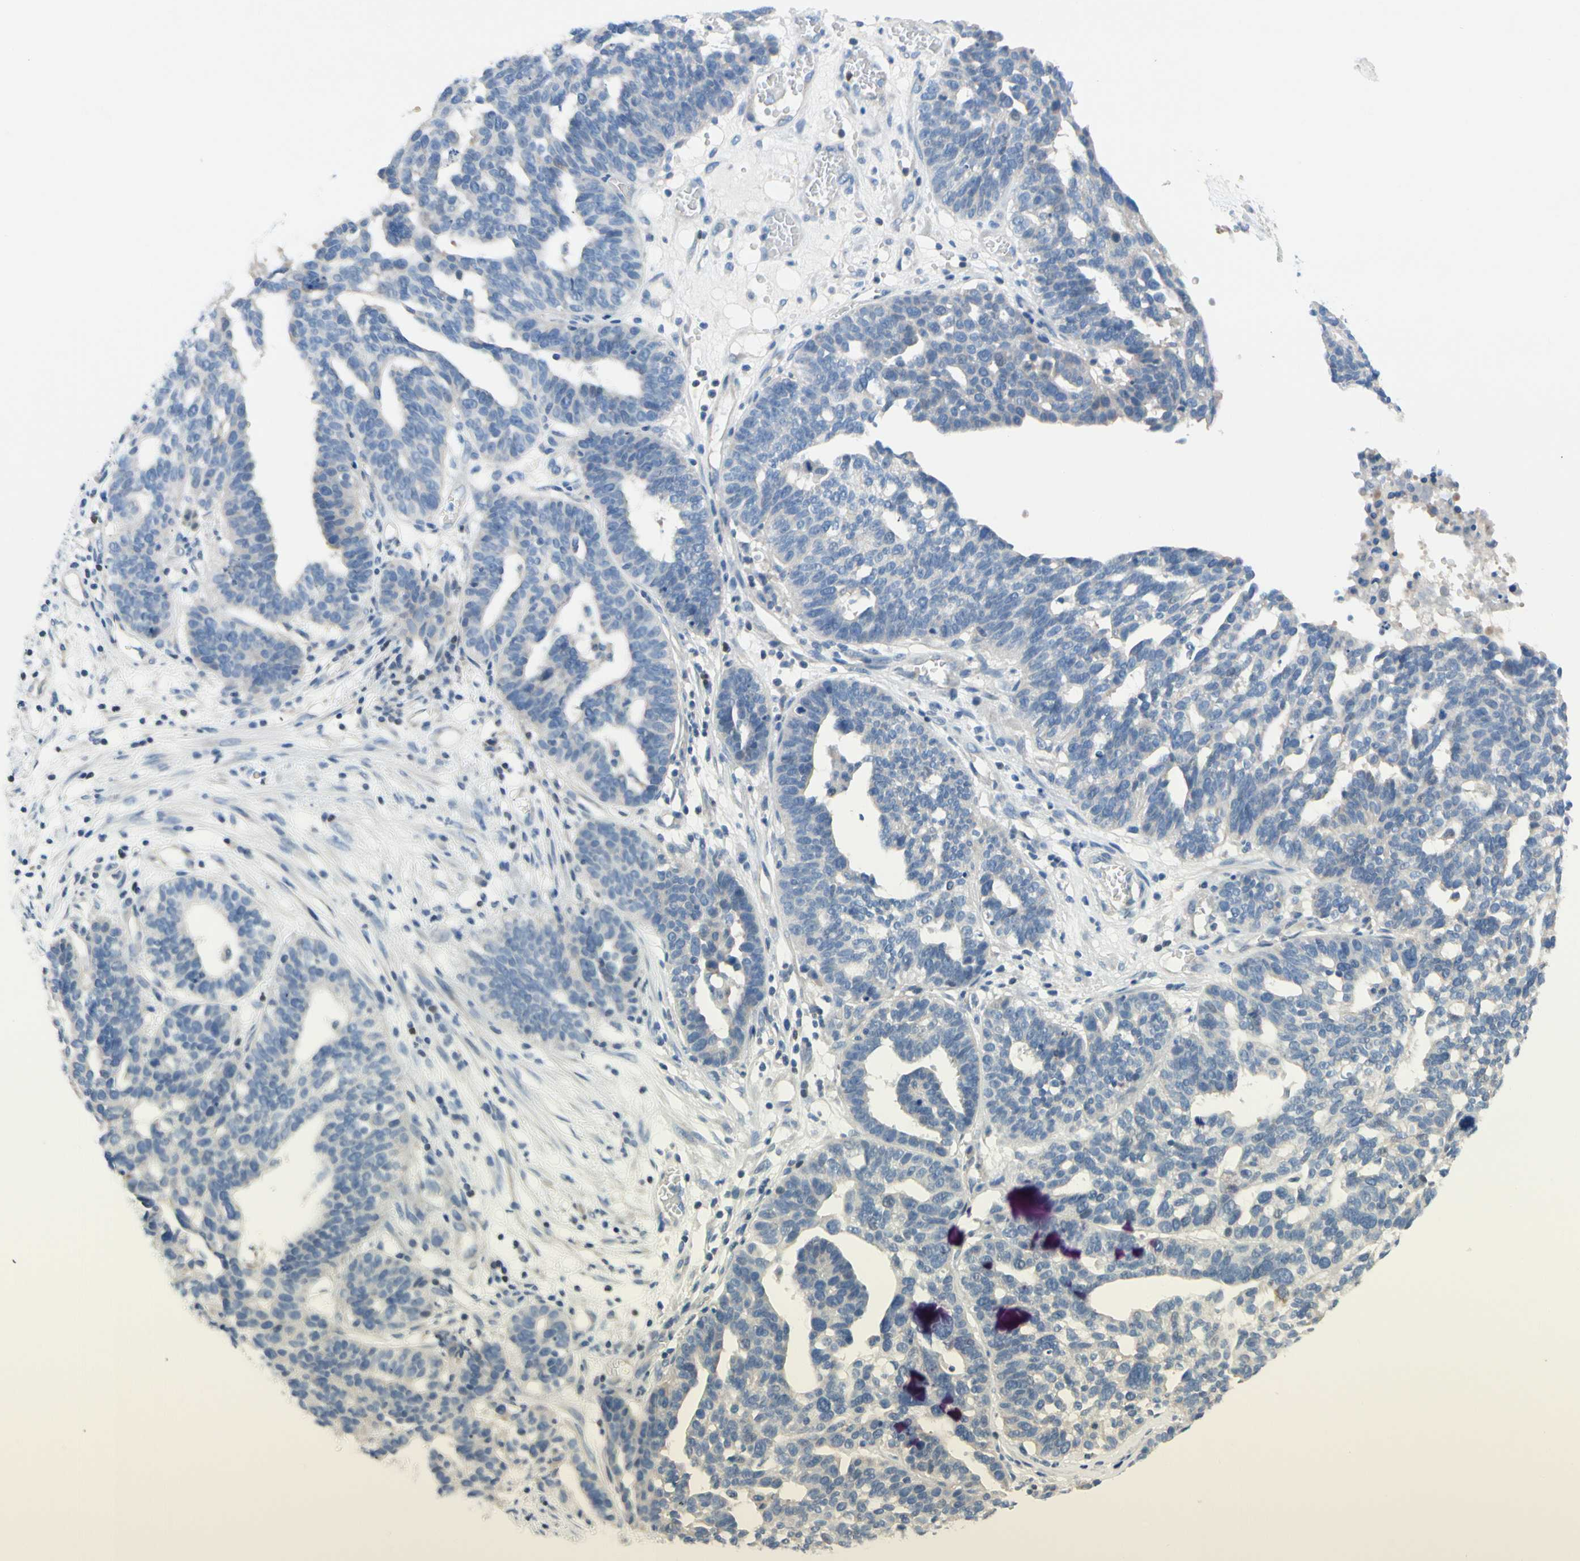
{"staining": {"intensity": "negative", "quantity": "none", "location": "none"}, "tissue": "ovarian cancer", "cell_type": "Tumor cells", "image_type": "cancer", "snomed": [{"axis": "morphology", "description": "Cystadenocarcinoma, serous, NOS"}, {"axis": "topography", "description": "Ovary"}], "caption": "There is no significant positivity in tumor cells of serous cystadenocarcinoma (ovarian).", "gene": "ZNF132", "patient": {"sex": "female", "age": 59}}